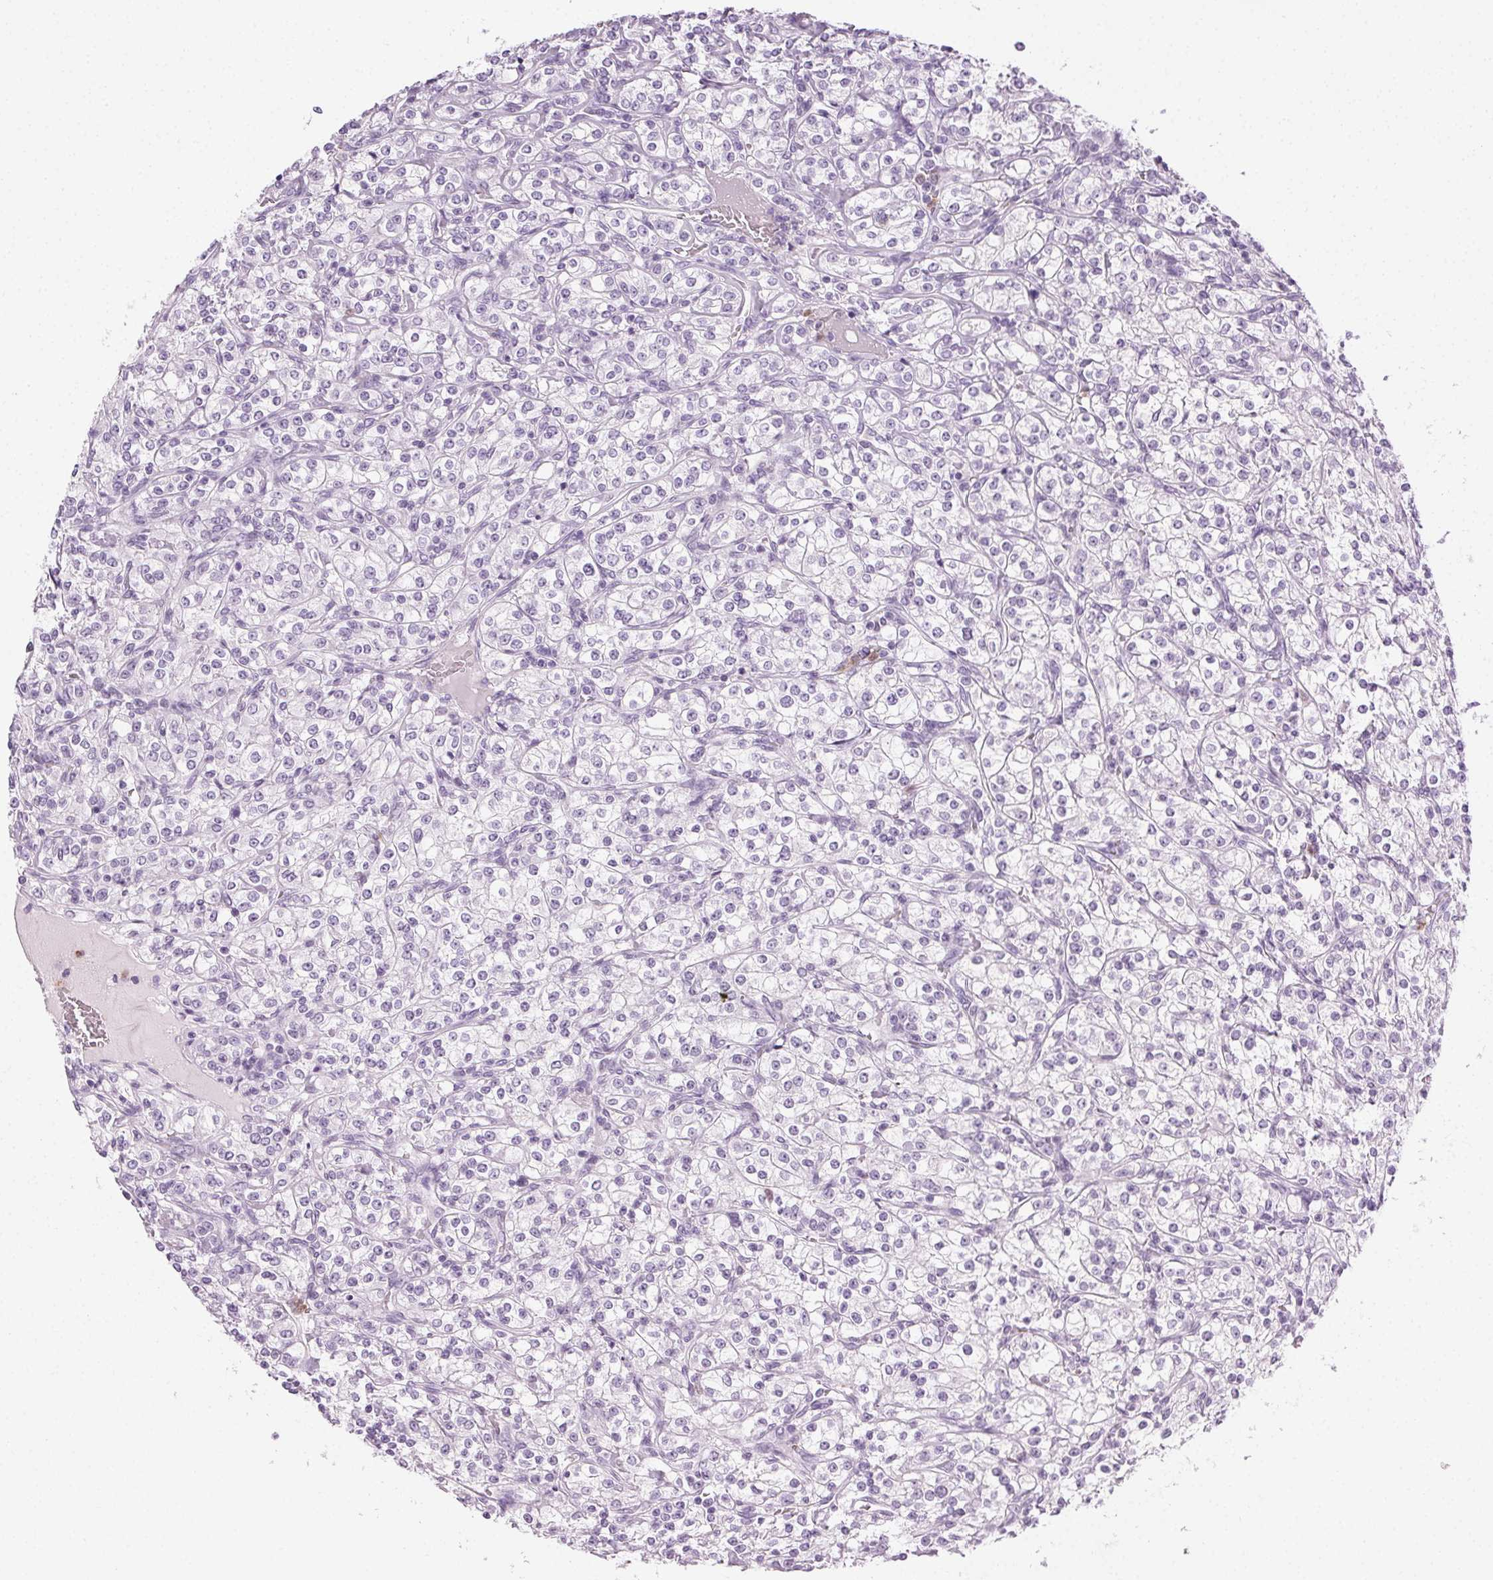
{"staining": {"intensity": "negative", "quantity": "none", "location": "none"}, "tissue": "renal cancer", "cell_type": "Tumor cells", "image_type": "cancer", "snomed": [{"axis": "morphology", "description": "Adenocarcinoma, NOS"}, {"axis": "topography", "description": "Kidney"}], "caption": "Immunohistochemistry (IHC) image of neoplastic tissue: human renal cancer stained with DAB (3,3'-diaminobenzidine) displays no significant protein expression in tumor cells.", "gene": "MPO", "patient": {"sex": "male", "age": 77}}